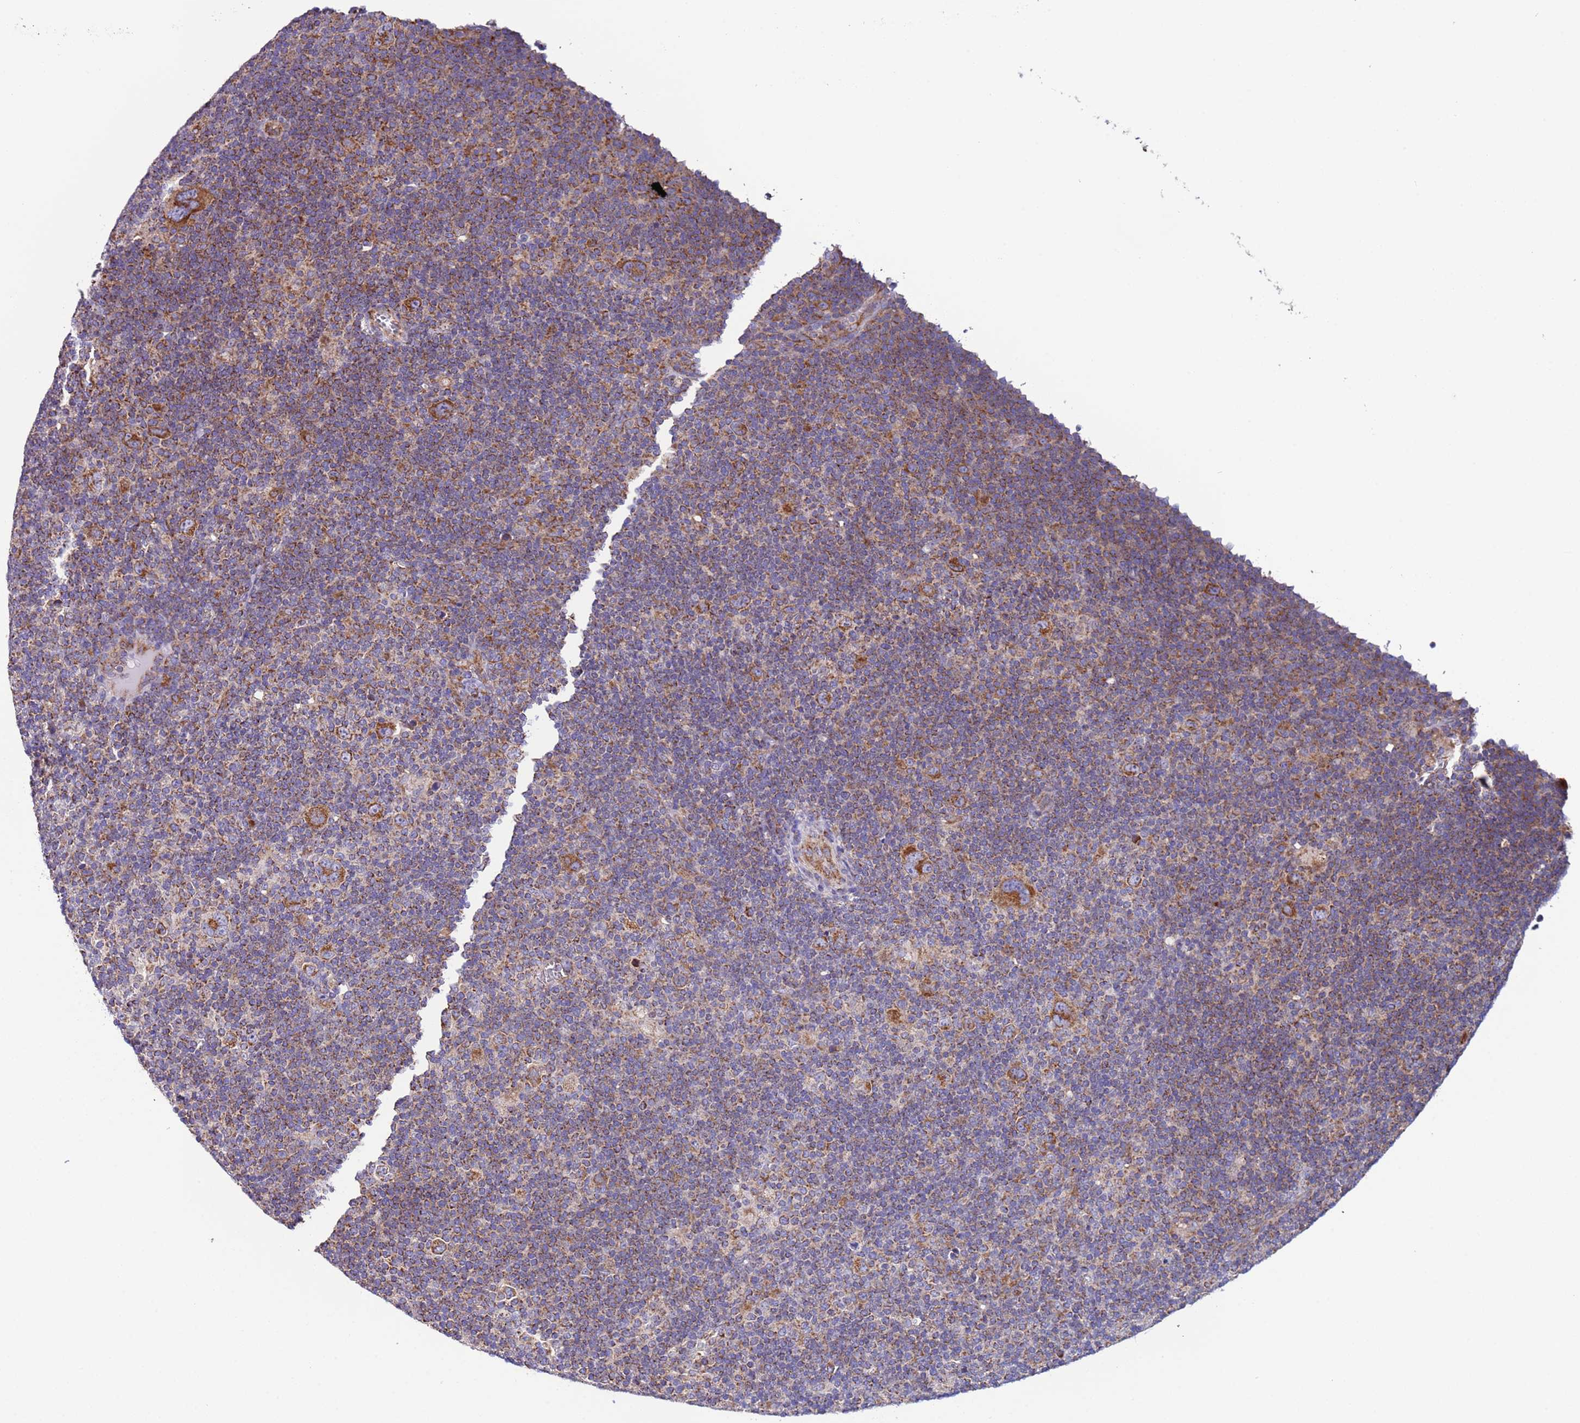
{"staining": {"intensity": "strong", "quantity": ">75%", "location": "cytoplasmic/membranous"}, "tissue": "lymphoma", "cell_type": "Tumor cells", "image_type": "cancer", "snomed": [{"axis": "morphology", "description": "Hodgkin's disease, NOS"}, {"axis": "topography", "description": "Lymph node"}], "caption": "DAB (3,3'-diaminobenzidine) immunohistochemical staining of human Hodgkin's disease displays strong cytoplasmic/membranous protein positivity in about >75% of tumor cells.", "gene": "AHI1", "patient": {"sex": "female", "age": 57}}